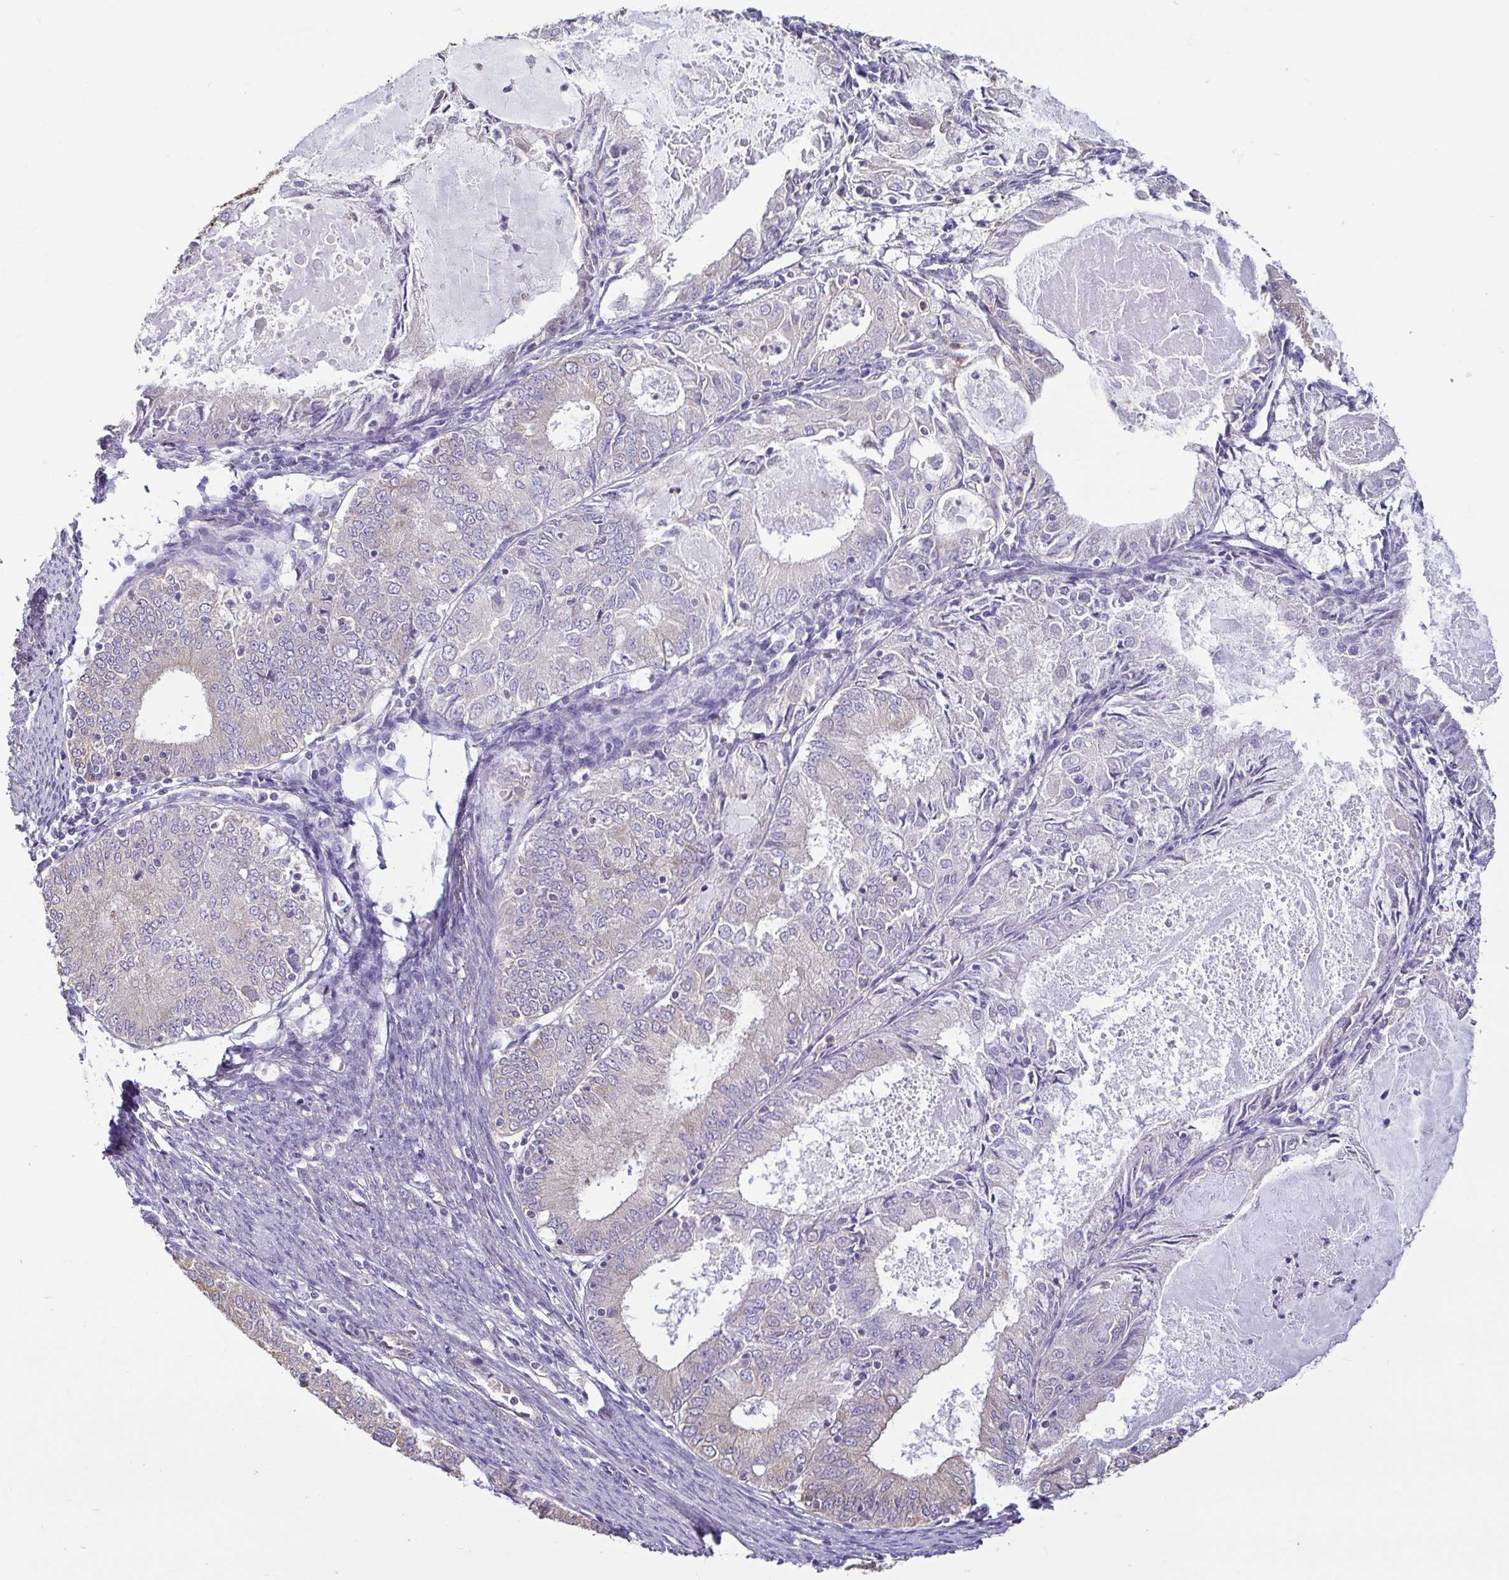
{"staining": {"intensity": "negative", "quantity": "none", "location": "none"}, "tissue": "endometrial cancer", "cell_type": "Tumor cells", "image_type": "cancer", "snomed": [{"axis": "morphology", "description": "Adenocarcinoma, NOS"}, {"axis": "topography", "description": "Endometrium"}], "caption": "Tumor cells show no significant positivity in endometrial cancer.", "gene": "MYL10", "patient": {"sex": "female", "age": 57}}